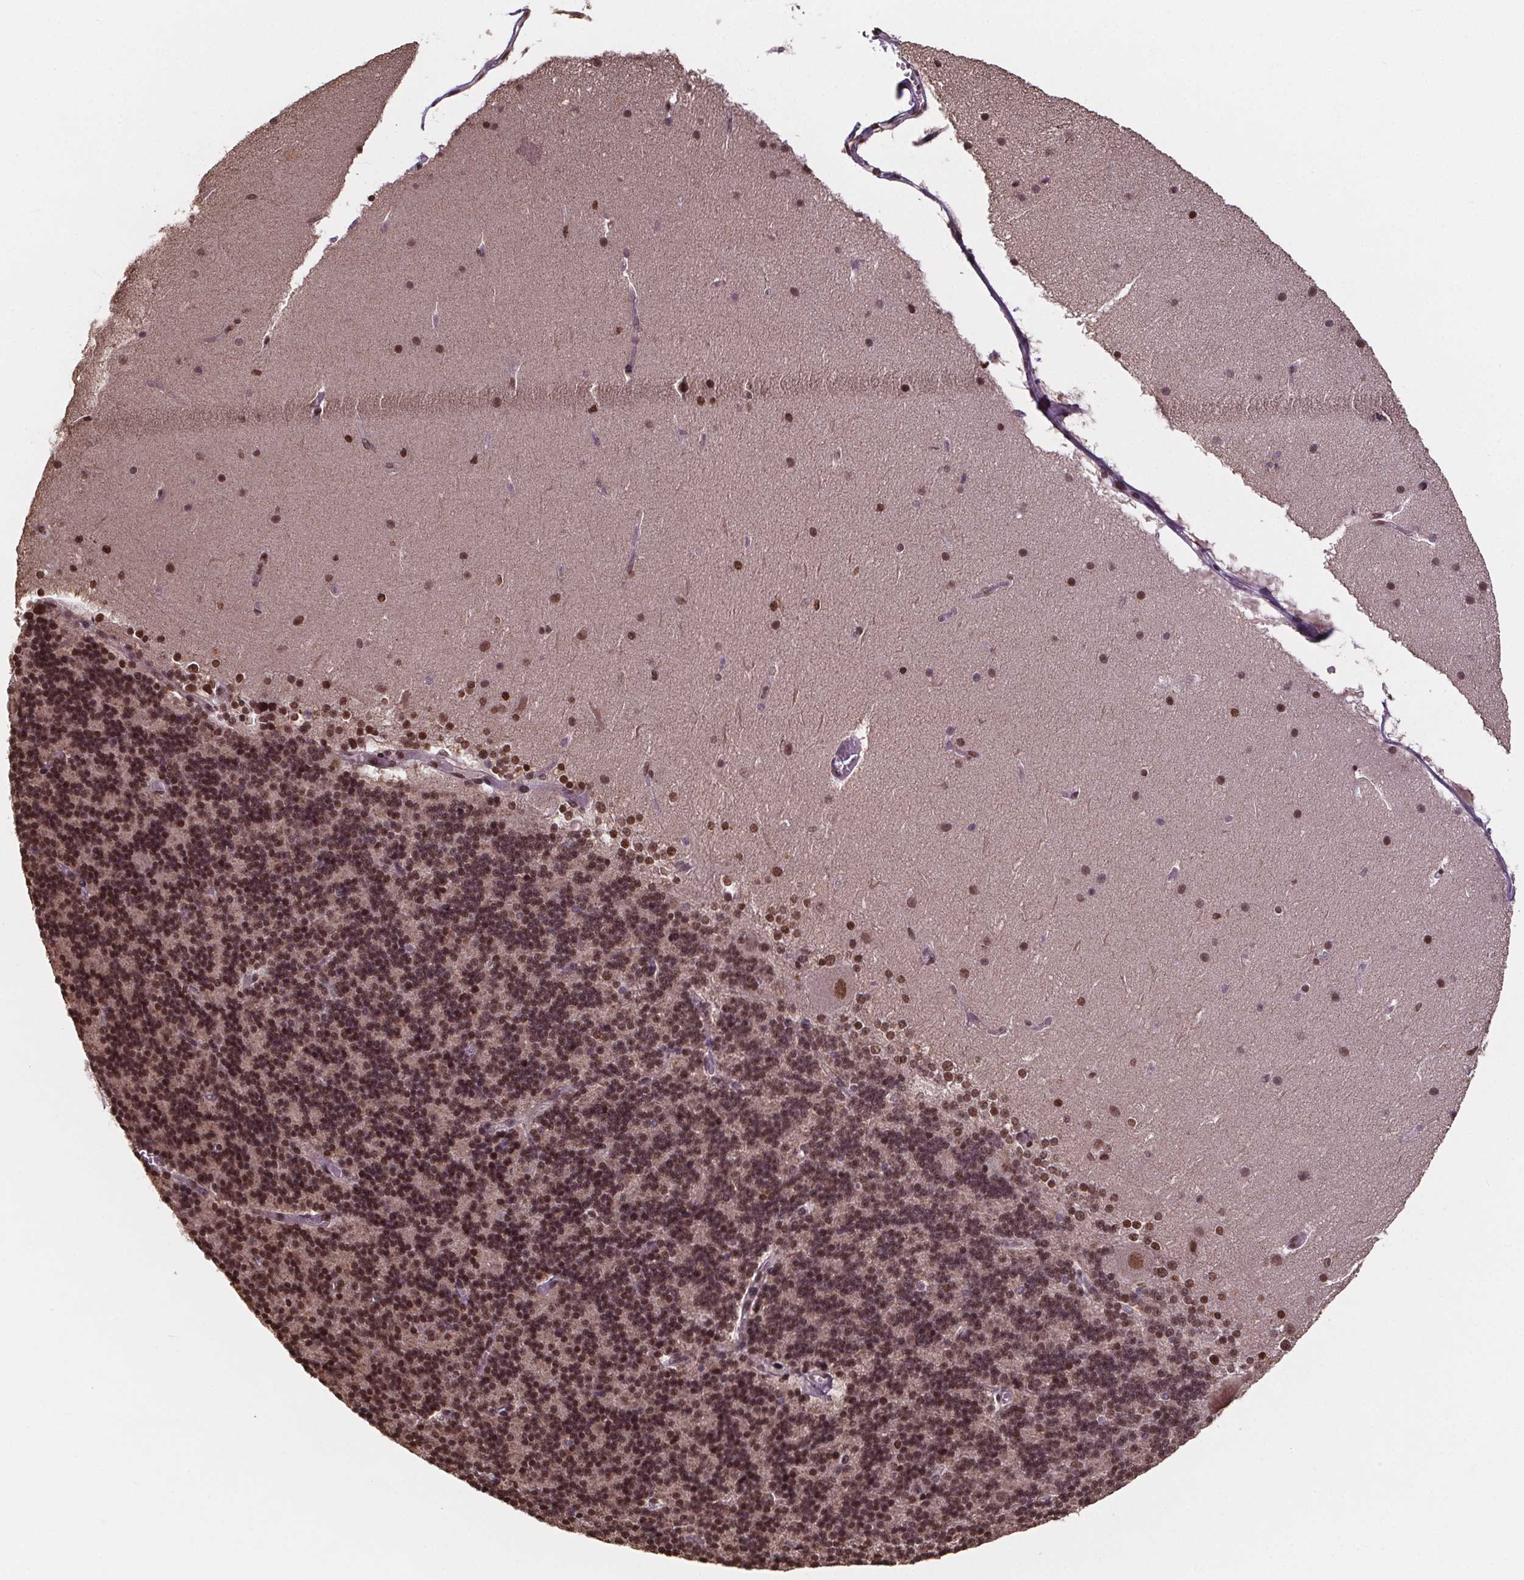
{"staining": {"intensity": "moderate", "quantity": ">75%", "location": "nuclear"}, "tissue": "cerebellum", "cell_type": "Cells in granular layer", "image_type": "normal", "snomed": [{"axis": "morphology", "description": "Normal tissue, NOS"}, {"axis": "topography", "description": "Cerebellum"}], "caption": "Cerebellum stained for a protein reveals moderate nuclear positivity in cells in granular layer. Immunohistochemistry (ihc) stains the protein in brown and the nuclei are stained blue.", "gene": "JARID2", "patient": {"sex": "female", "age": 19}}